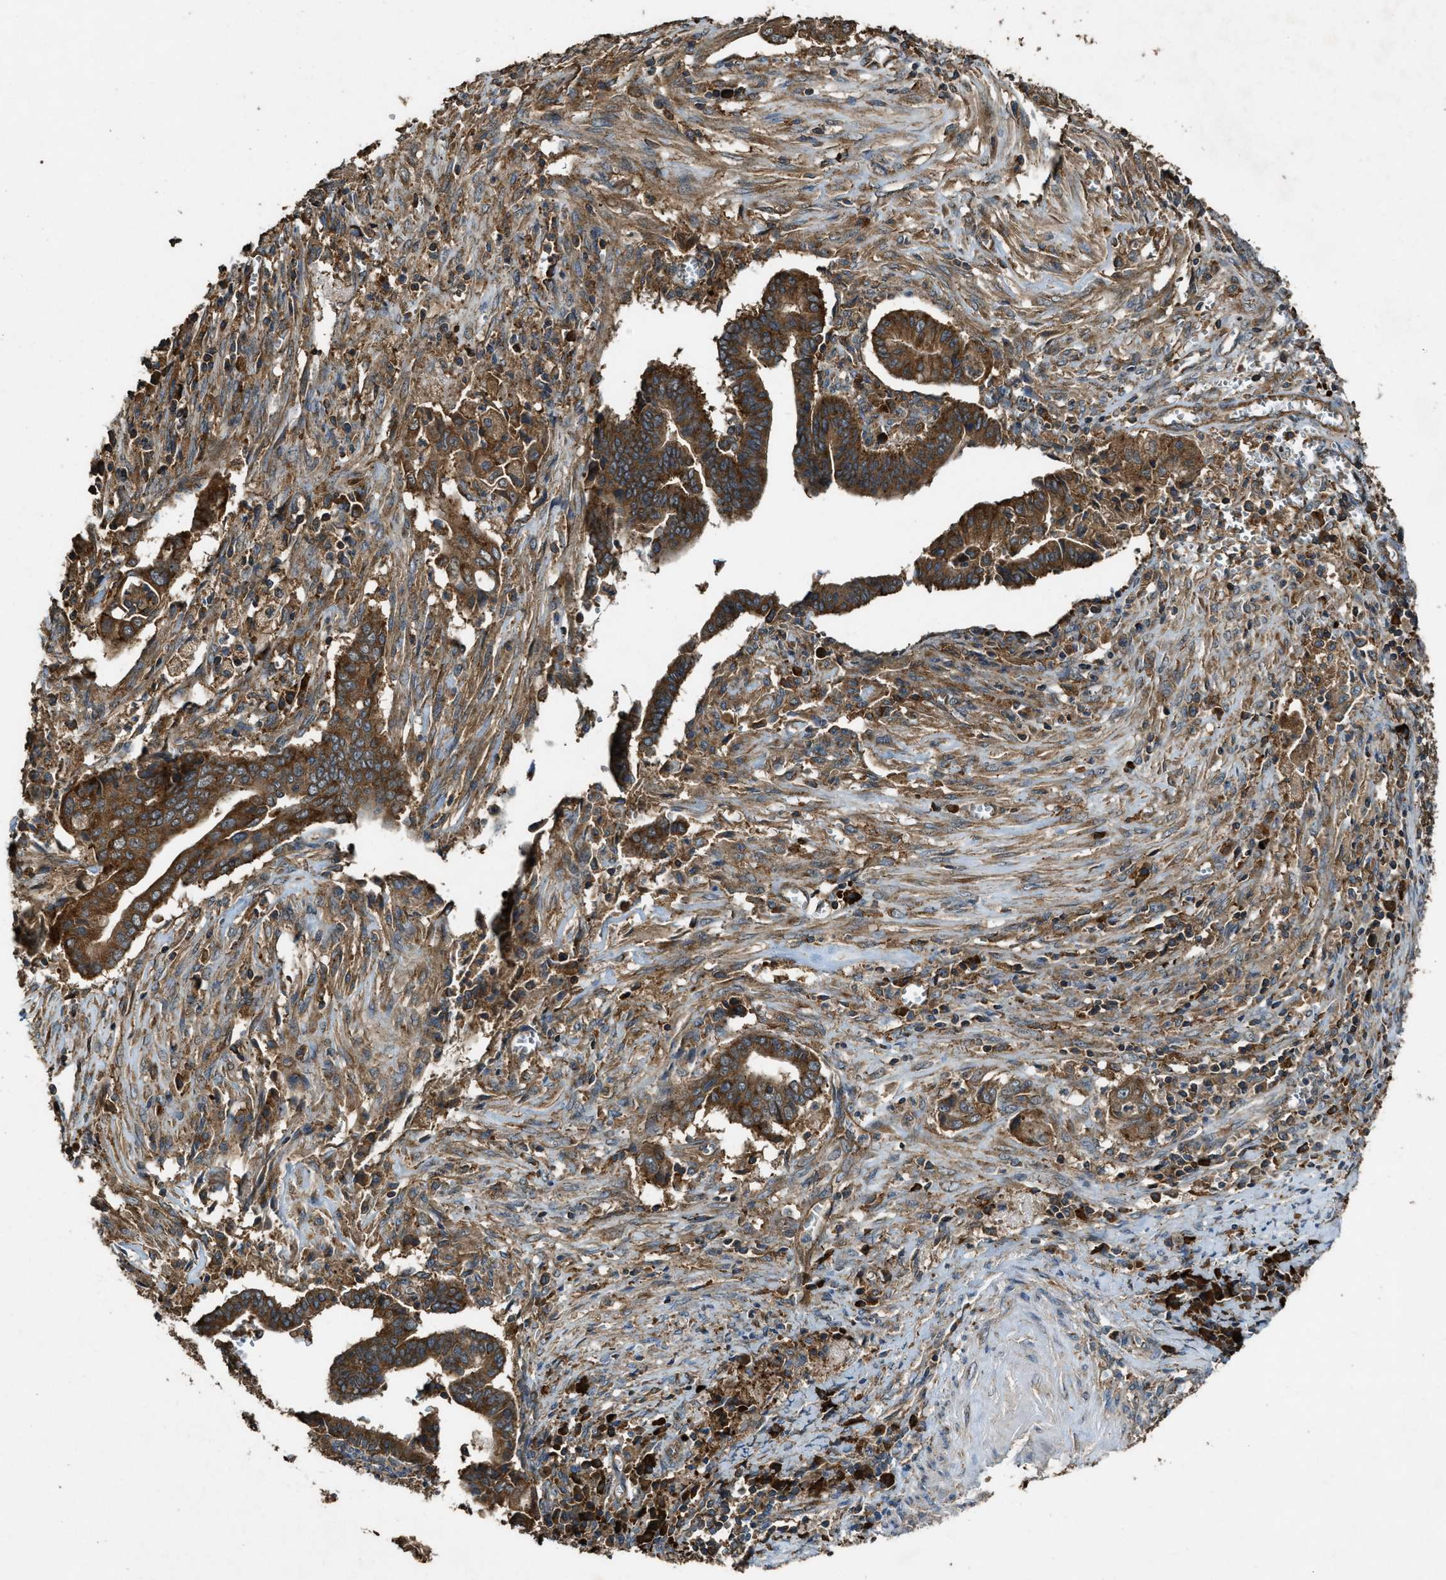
{"staining": {"intensity": "strong", "quantity": ">75%", "location": "cytoplasmic/membranous"}, "tissue": "cervical cancer", "cell_type": "Tumor cells", "image_type": "cancer", "snomed": [{"axis": "morphology", "description": "Adenocarcinoma, NOS"}, {"axis": "topography", "description": "Cervix"}], "caption": "There is high levels of strong cytoplasmic/membranous staining in tumor cells of adenocarcinoma (cervical), as demonstrated by immunohistochemical staining (brown color).", "gene": "MAP3K8", "patient": {"sex": "female", "age": 44}}